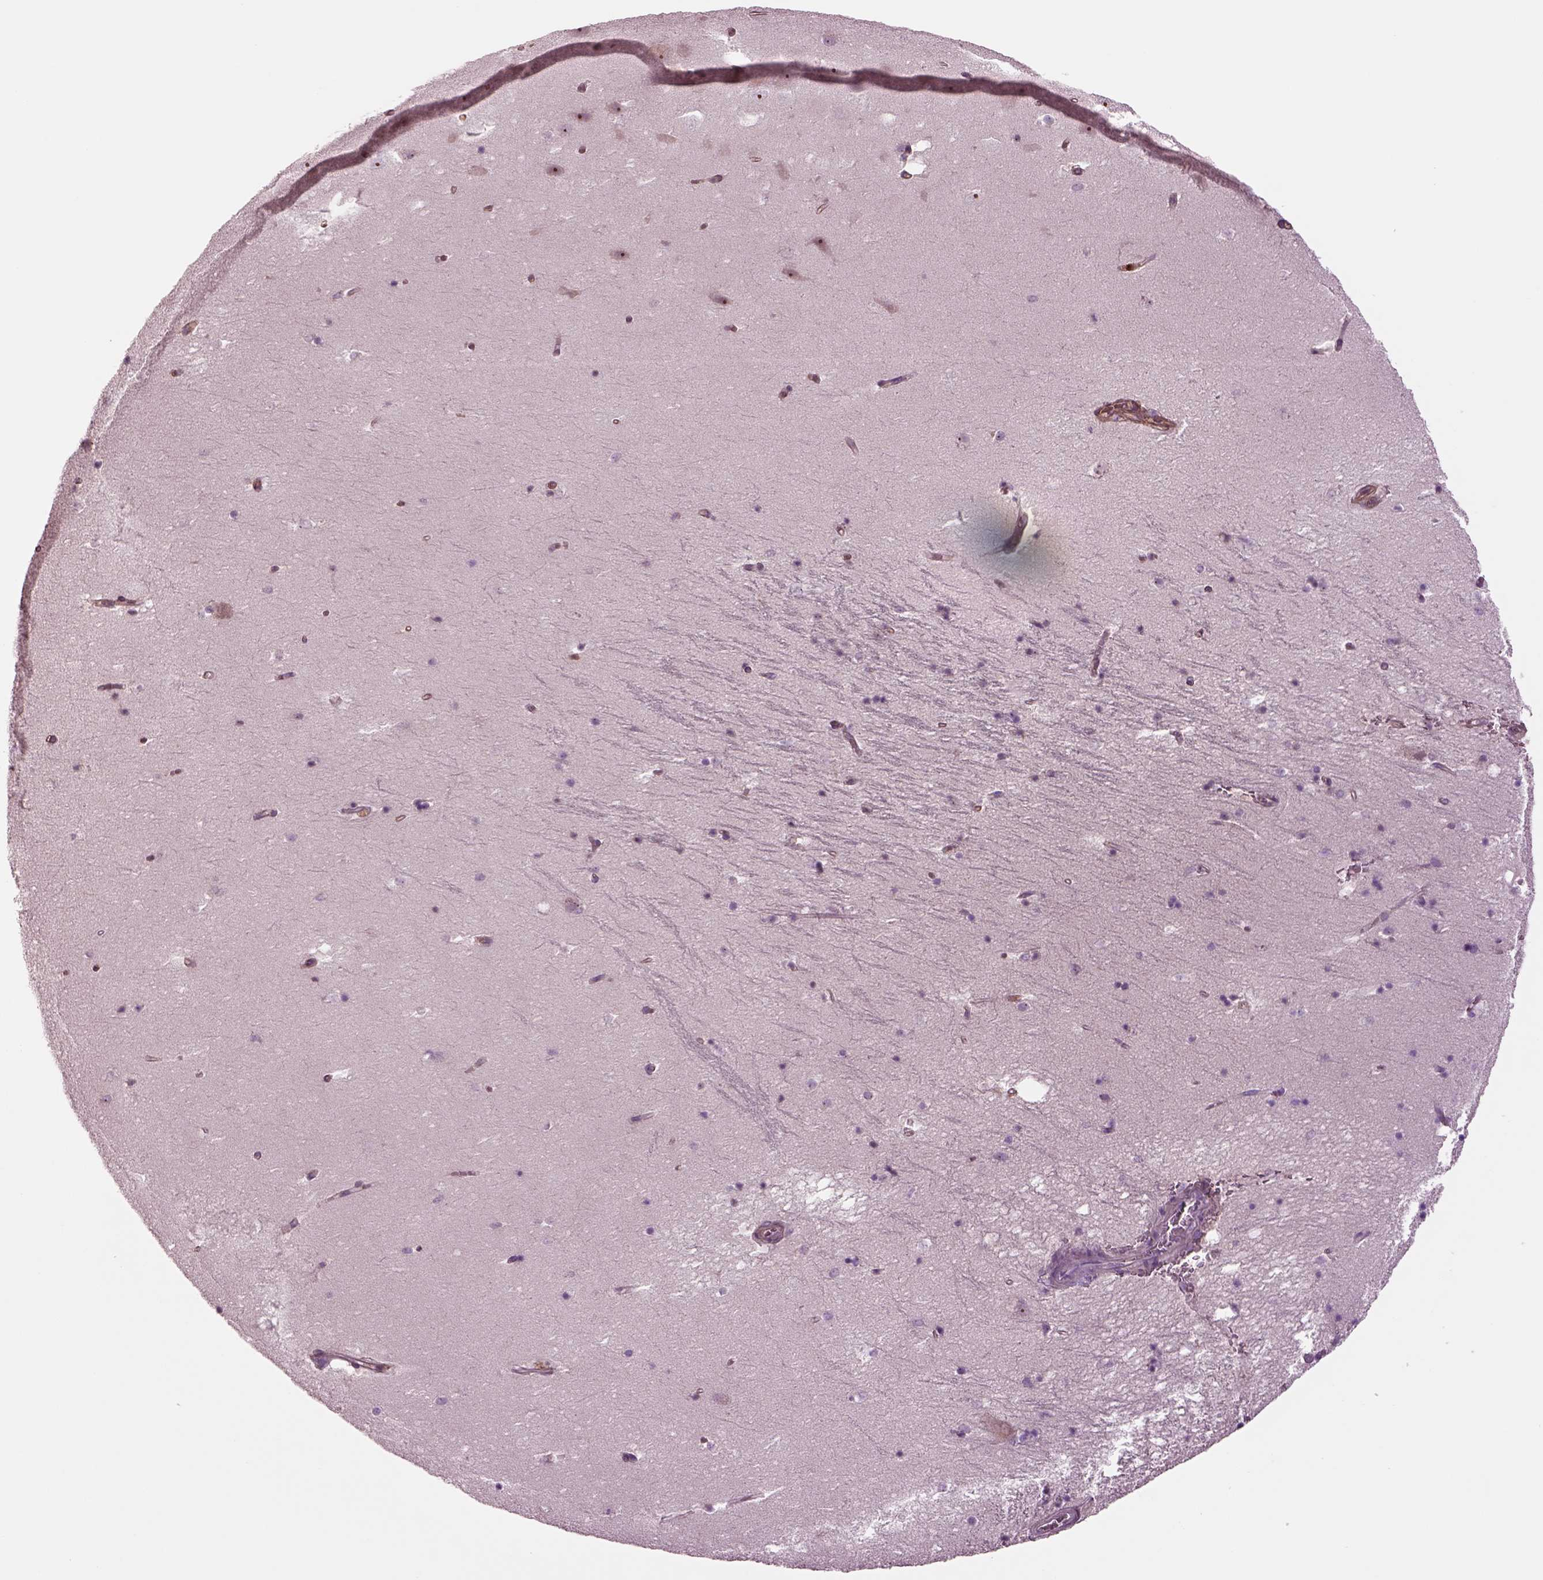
{"staining": {"intensity": "negative", "quantity": "none", "location": "none"}, "tissue": "hippocampus", "cell_type": "Glial cells", "image_type": "normal", "snomed": [{"axis": "morphology", "description": "Normal tissue, NOS"}, {"axis": "topography", "description": "Hippocampus"}], "caption": "This is a image of IHC staining of normal hippocampus, which shows no staining in glial cells.", "gene": "HTR1B", "patient": {"sex": "male", "age": 58}}